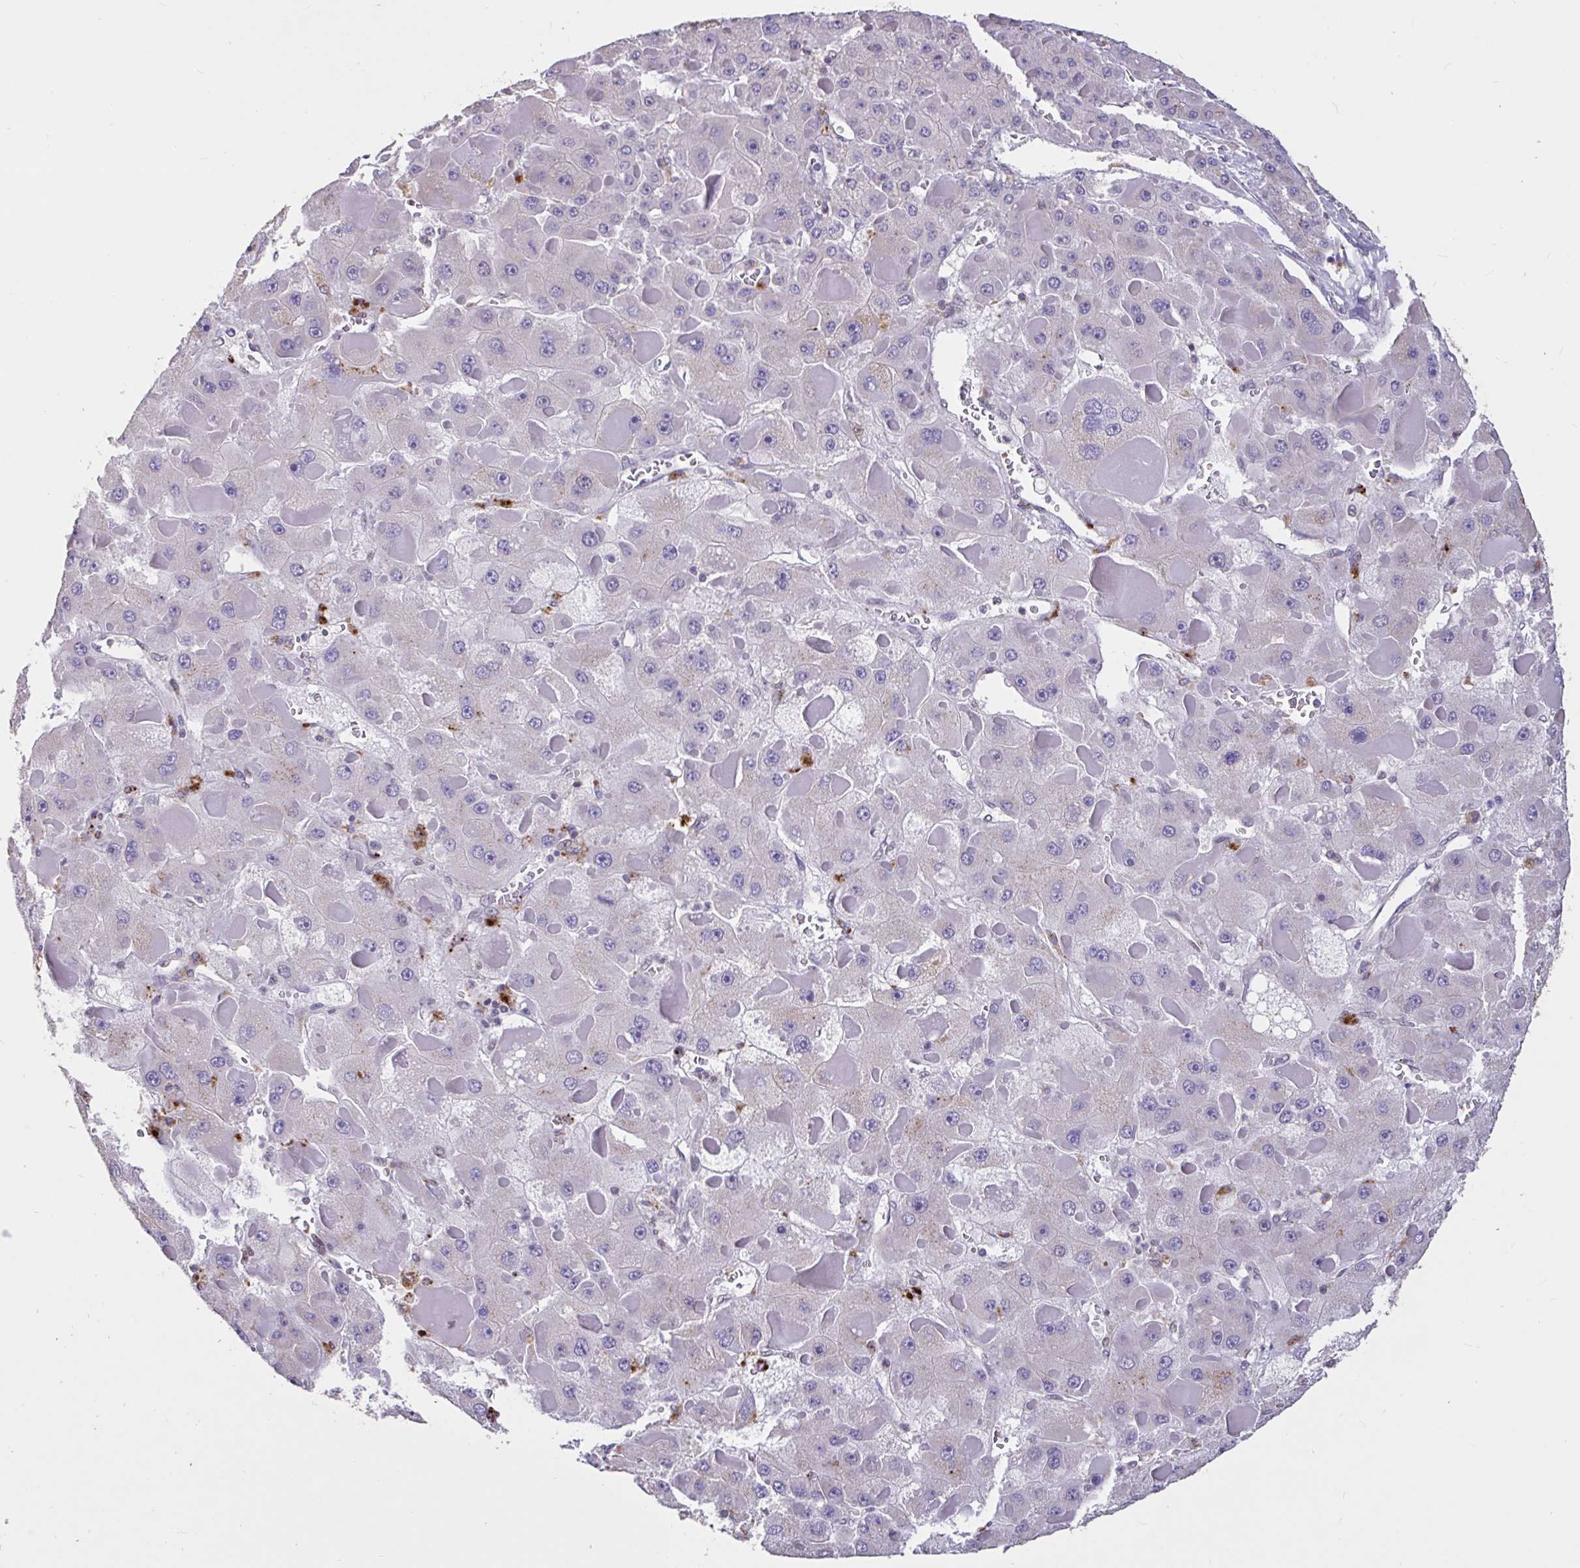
{"staining": {"intensity": "strong", "quantity": "<25%", "location": "nuclear"}, "tissue": "liver cancer", "cell_type": "Tumor cells", "image_type": "cancer", "snomed": [{"axis": "morphology", "description": "Carcinoma, Hepatocellular, NOS"}, {"axis": "topography", "description": "Liver"}], "caption": "This photomicrograph reveals liver hepatocellular carcinoma stained with immunohistochemistry (IHC) to label a protein in brown. The nuclear of tumor cells show strong positivity for the protein. Nuclei are counter-stained blue.", "gene": "DDX39A", "patient": {"sex": "female", "age": 73}}